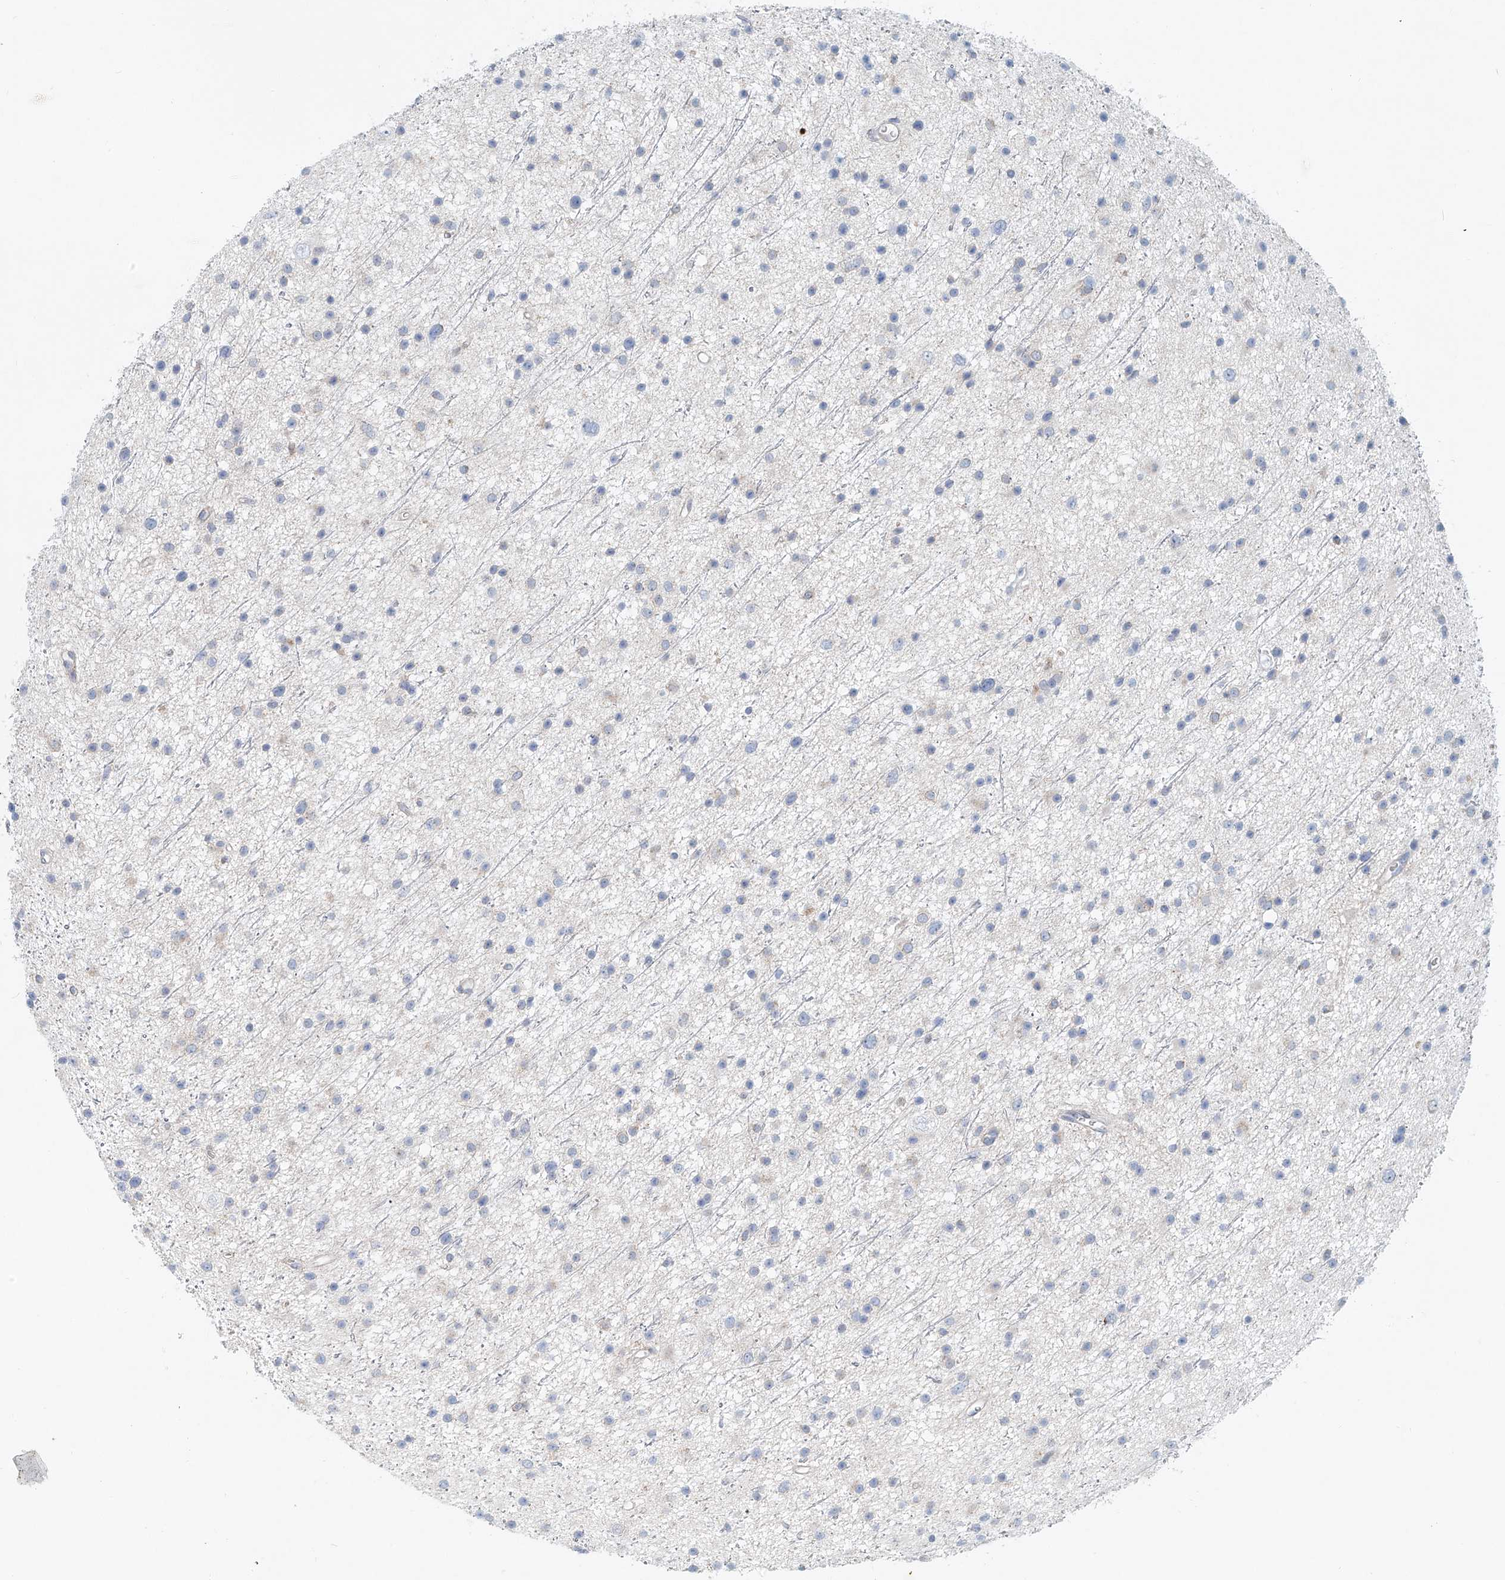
{"staining": {"intensity": "negative", "quantity": "none", "location": "none"}, "tissue": "glioma", "cell_type": "Tumor cells", "image_type": "cancer", "snomed": [{"axis": "morphology", "description": "Glioma, malignant, Low grade"}, {"axis": "topography", "description": "Cerebral cortex"}], "caption": "High magnification brightfield microscopy of malignant glioma (low-grade) stained with DAB (3,3'-diaminobenzidine) (brown) and counterstained with hematoxylin (blue): tumor cells show no significant expression.", "gene": "PTPRA", "patient": {"sex": "female", "age": 39}}